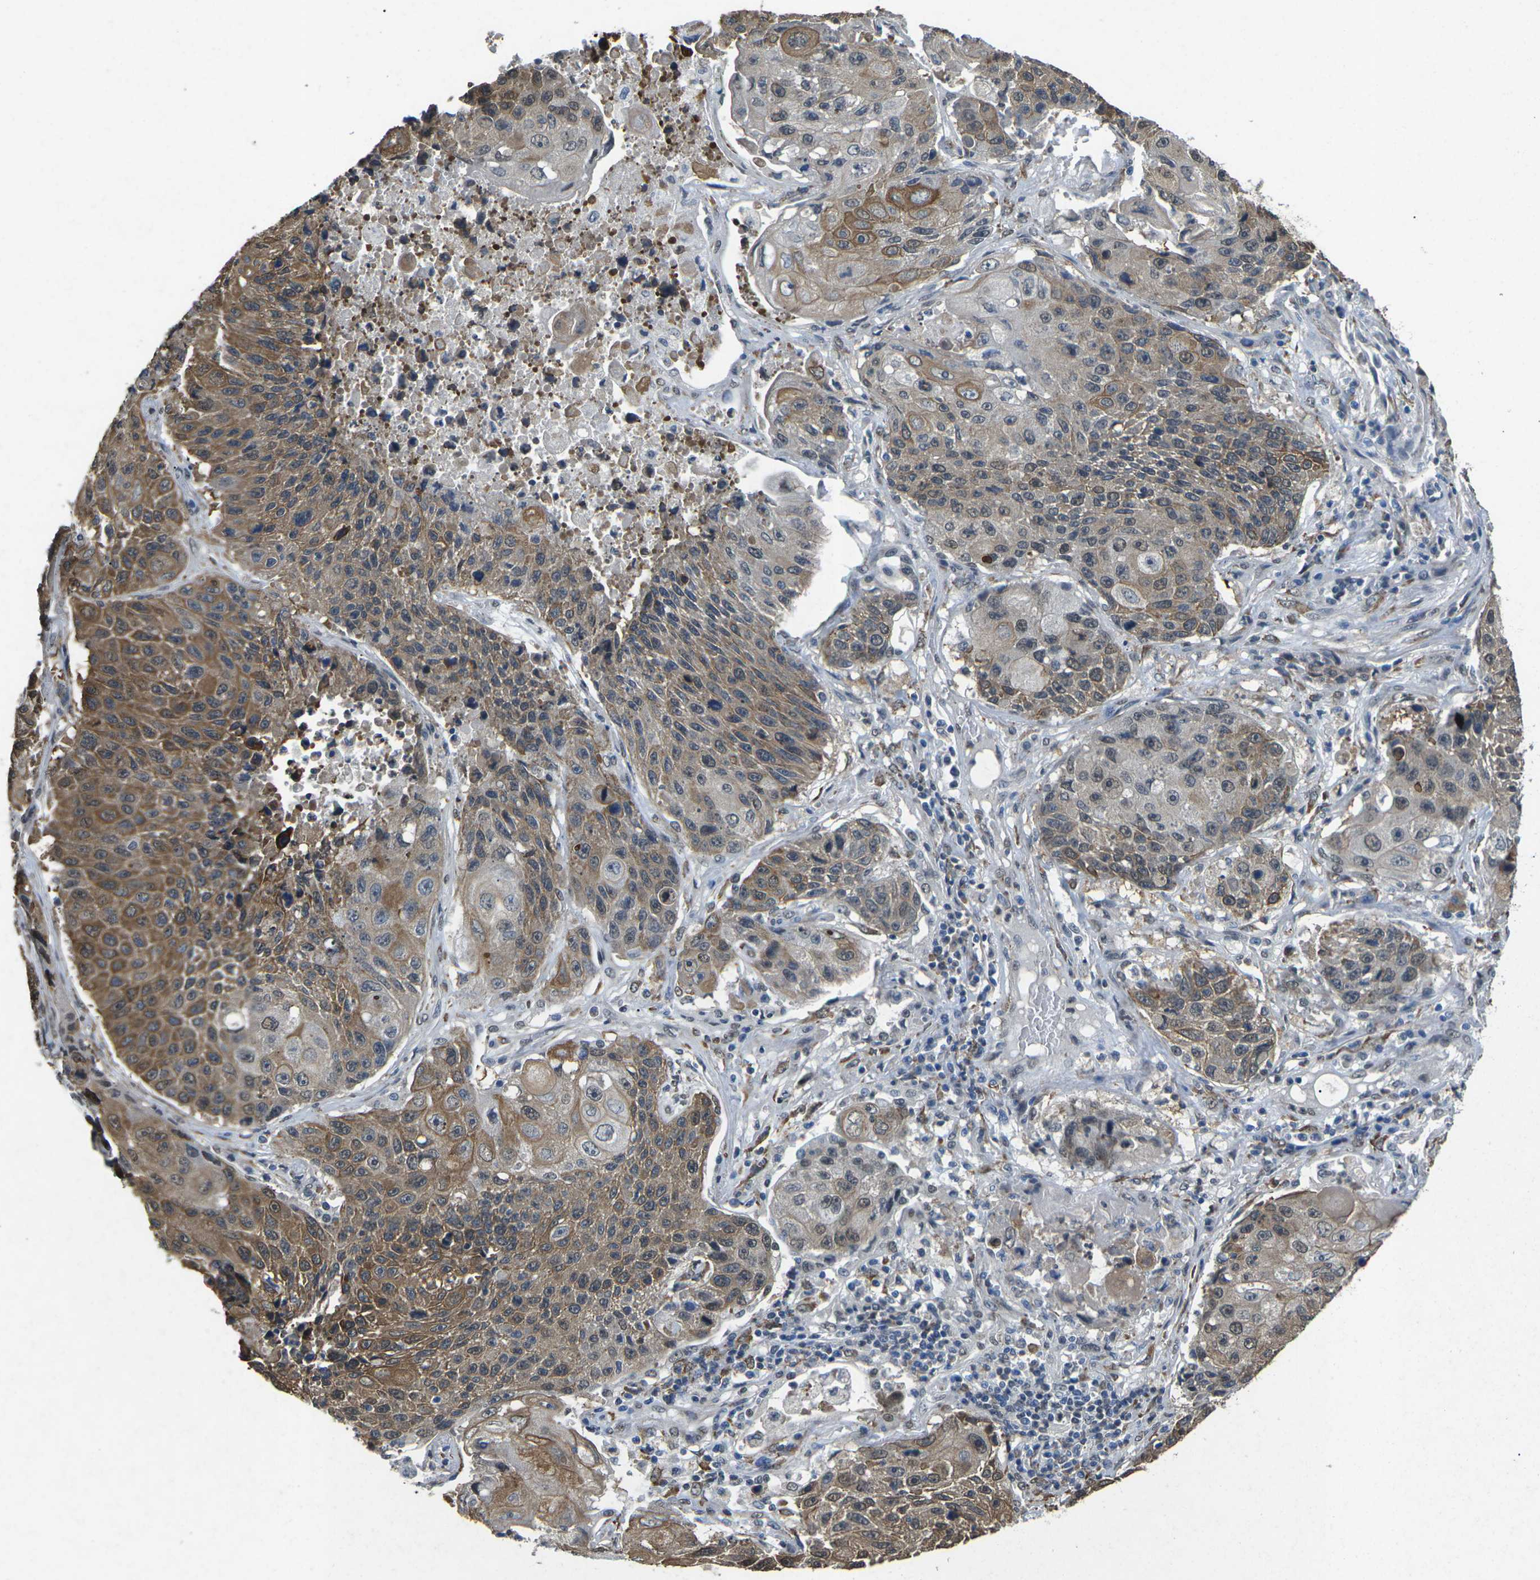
{"staining": {"intensity": "moderate", "quantity": ">75%", "location": "cytoplasmic/membranous"}, "tissue": "lung cancer", "cell_type": "Tumor cells", "image_type": "cancer", "snomed": [{"axis": "morphology", "description": "Squamous cell carcinoma, NOS"}, {"axis": "topography", "description": "Lung"}], "caption": "Immunohistochemical staining of squamous cell carcinoma (lung) displays medium levels of moderate cytoplasmic/membranous expression in approximately >75% of tumor cells.", "gene": "SCNN1B", "patient": {"sex": "male", "age": 61}}